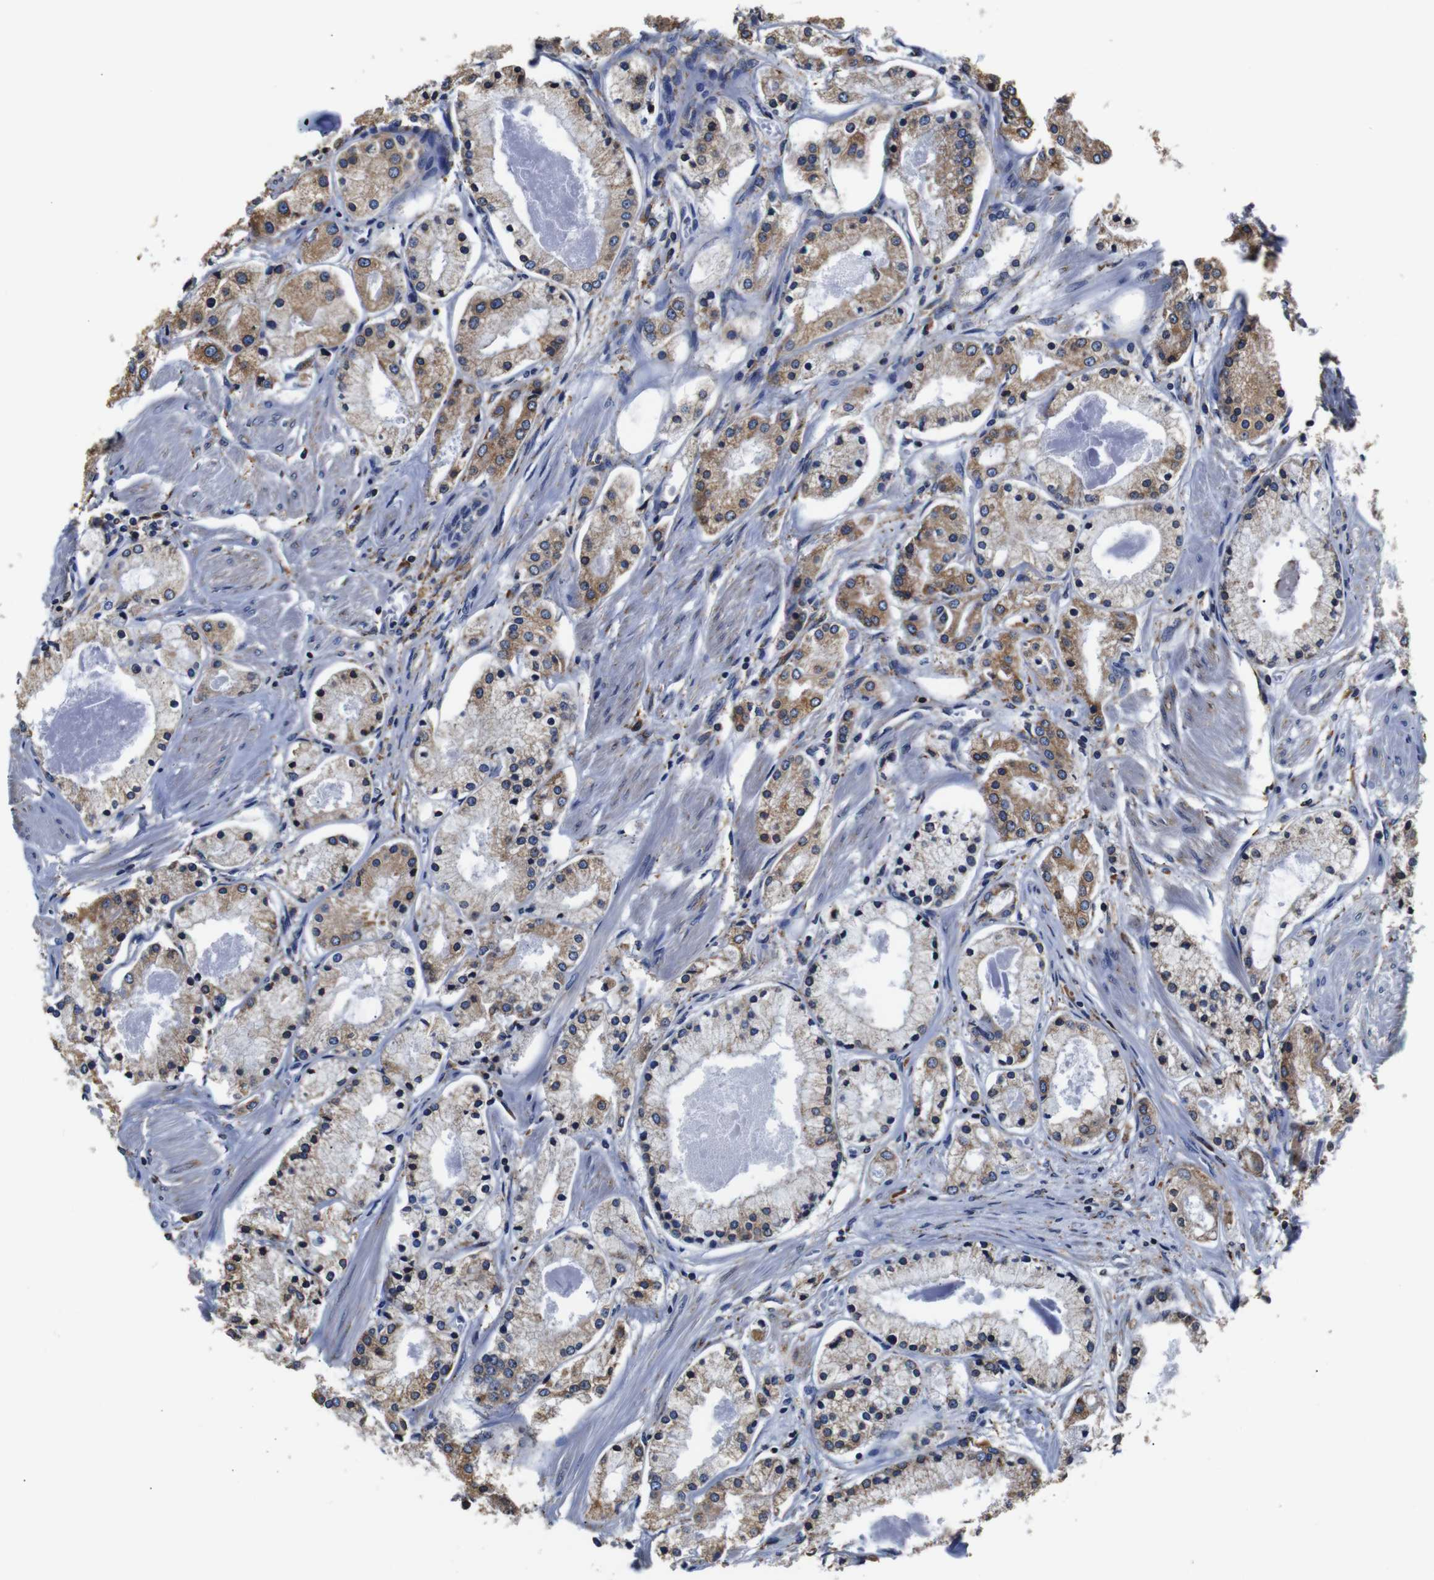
{"staining": {"intensity": "moderate", "quantity": ">75%", "location": "cytoplasmic/membranous"}, "tissue": "prostate cancer", "cell_type": "Tumor cells", "image_type": "cancer", "snomed": [{"axis": "morphology", "description": "Adenocarcinoma, High grade"}, {"axis": "topography", "description": "Prostate"}], "caption": "Immunohistochemical staining of prostate high-grade adenocarcinoma reveals moderate cytoplasmic/membranous protein positivity in about >75% of tumor cells. (Brightfield microscopy of DAB IHC at high magnification).", "gene": "PPIB", "patient": {"sex": "male", "age": 66}}